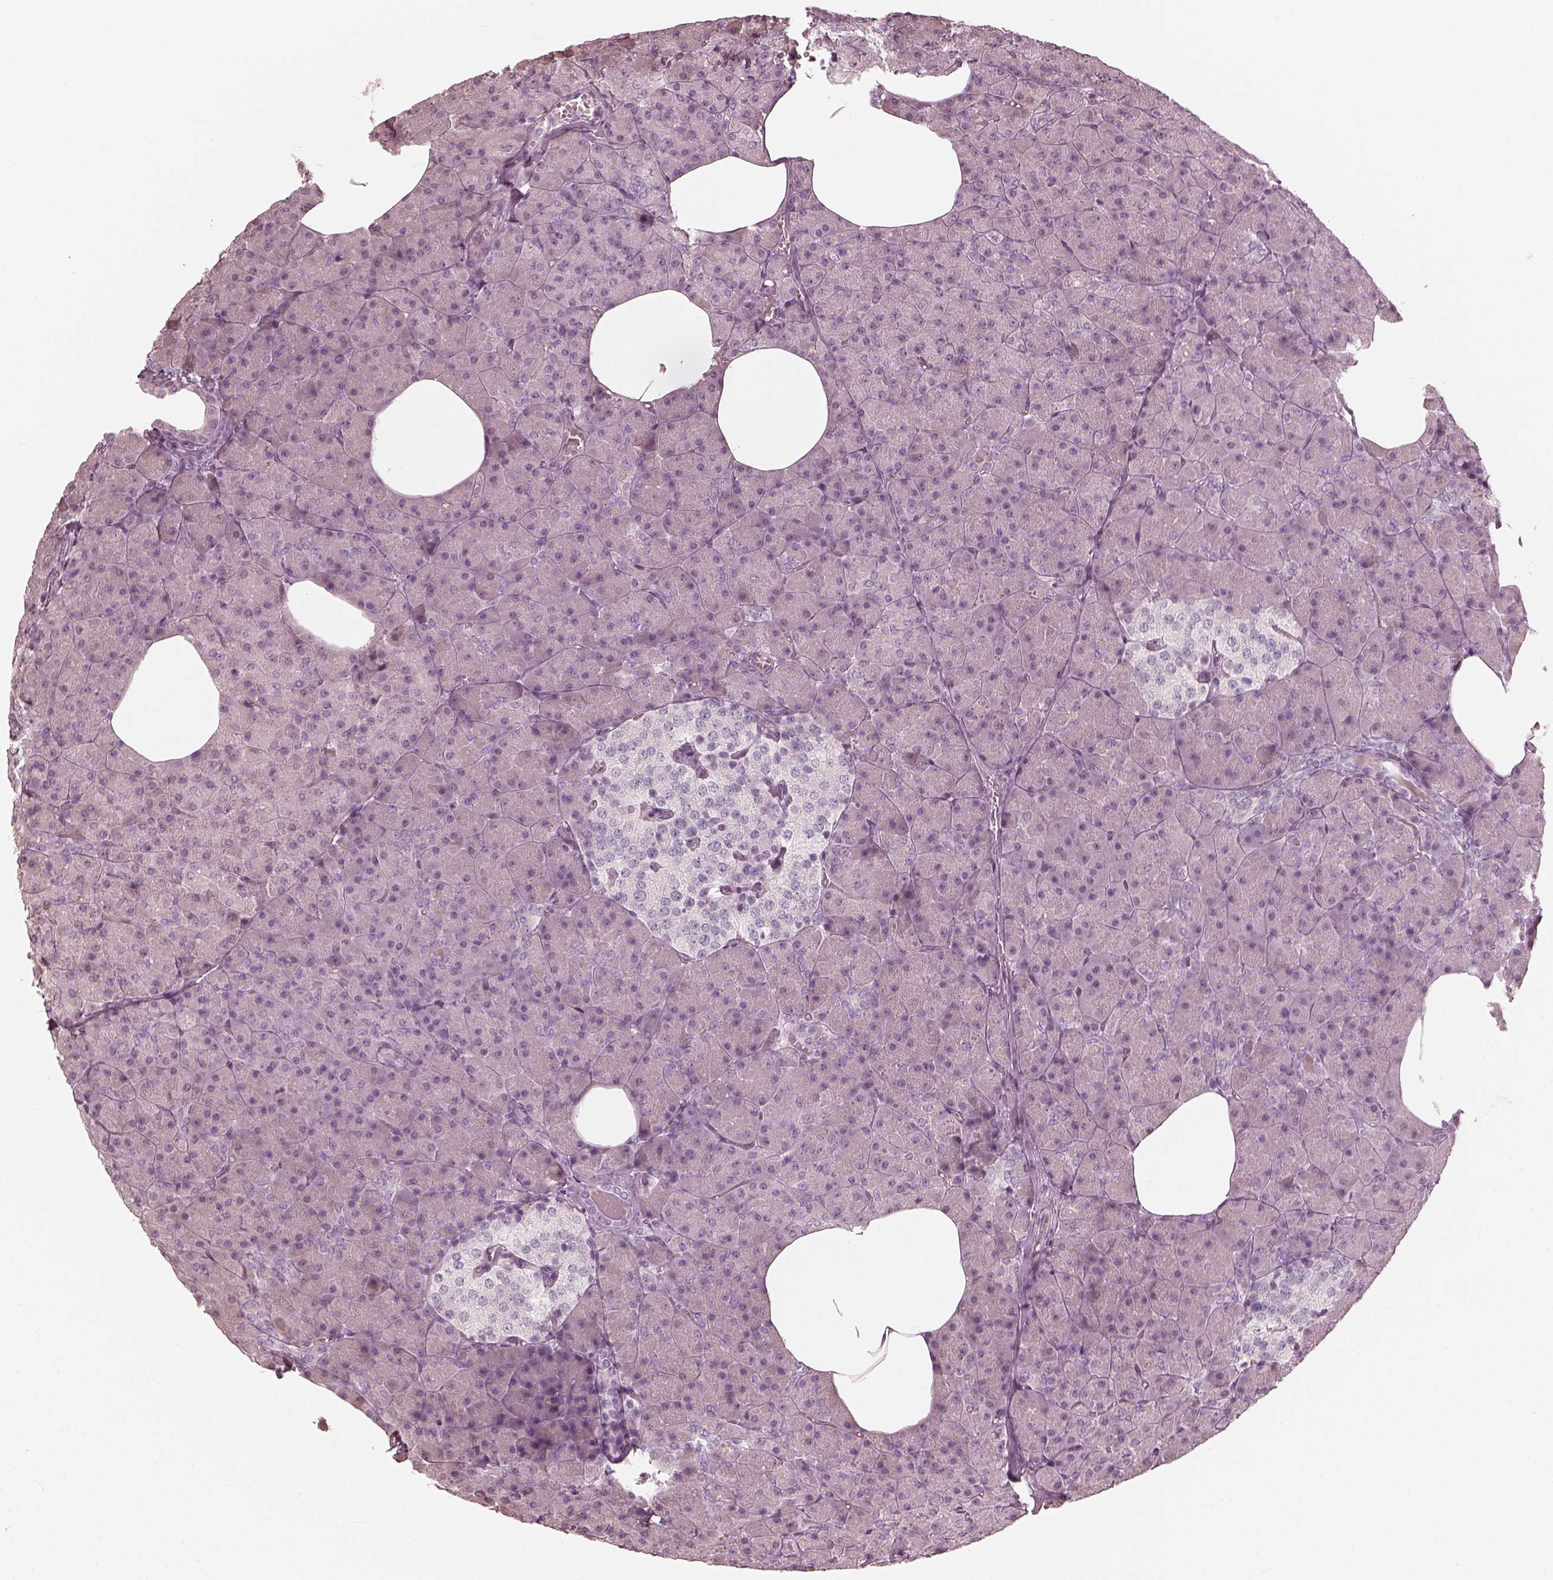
{"staining": {"intensity": "negative", "quantity": "none", "location": "none"}, "tissue": "pancreas", "cell_type": "Exocrine glandular cells", "image_type": "normal", "snomed": [{"axis": "morphology", "description": "Normal tissue, NOS"}, {"axis": "topography", "description": "Pancreas"}], "caption": "Unremarkable pancreas was stained to show a protein in brown. There is no significant positivity in exocrine glandular cells. Brightfield microscopy of immunohistochemistry stained with DAB (3,3'-diaminobenzidine) (brown) and hematoxylin (blue), captured at high magnification.", "gene": "SAXO2", "patient": {"sex": "female", "age": 45}}